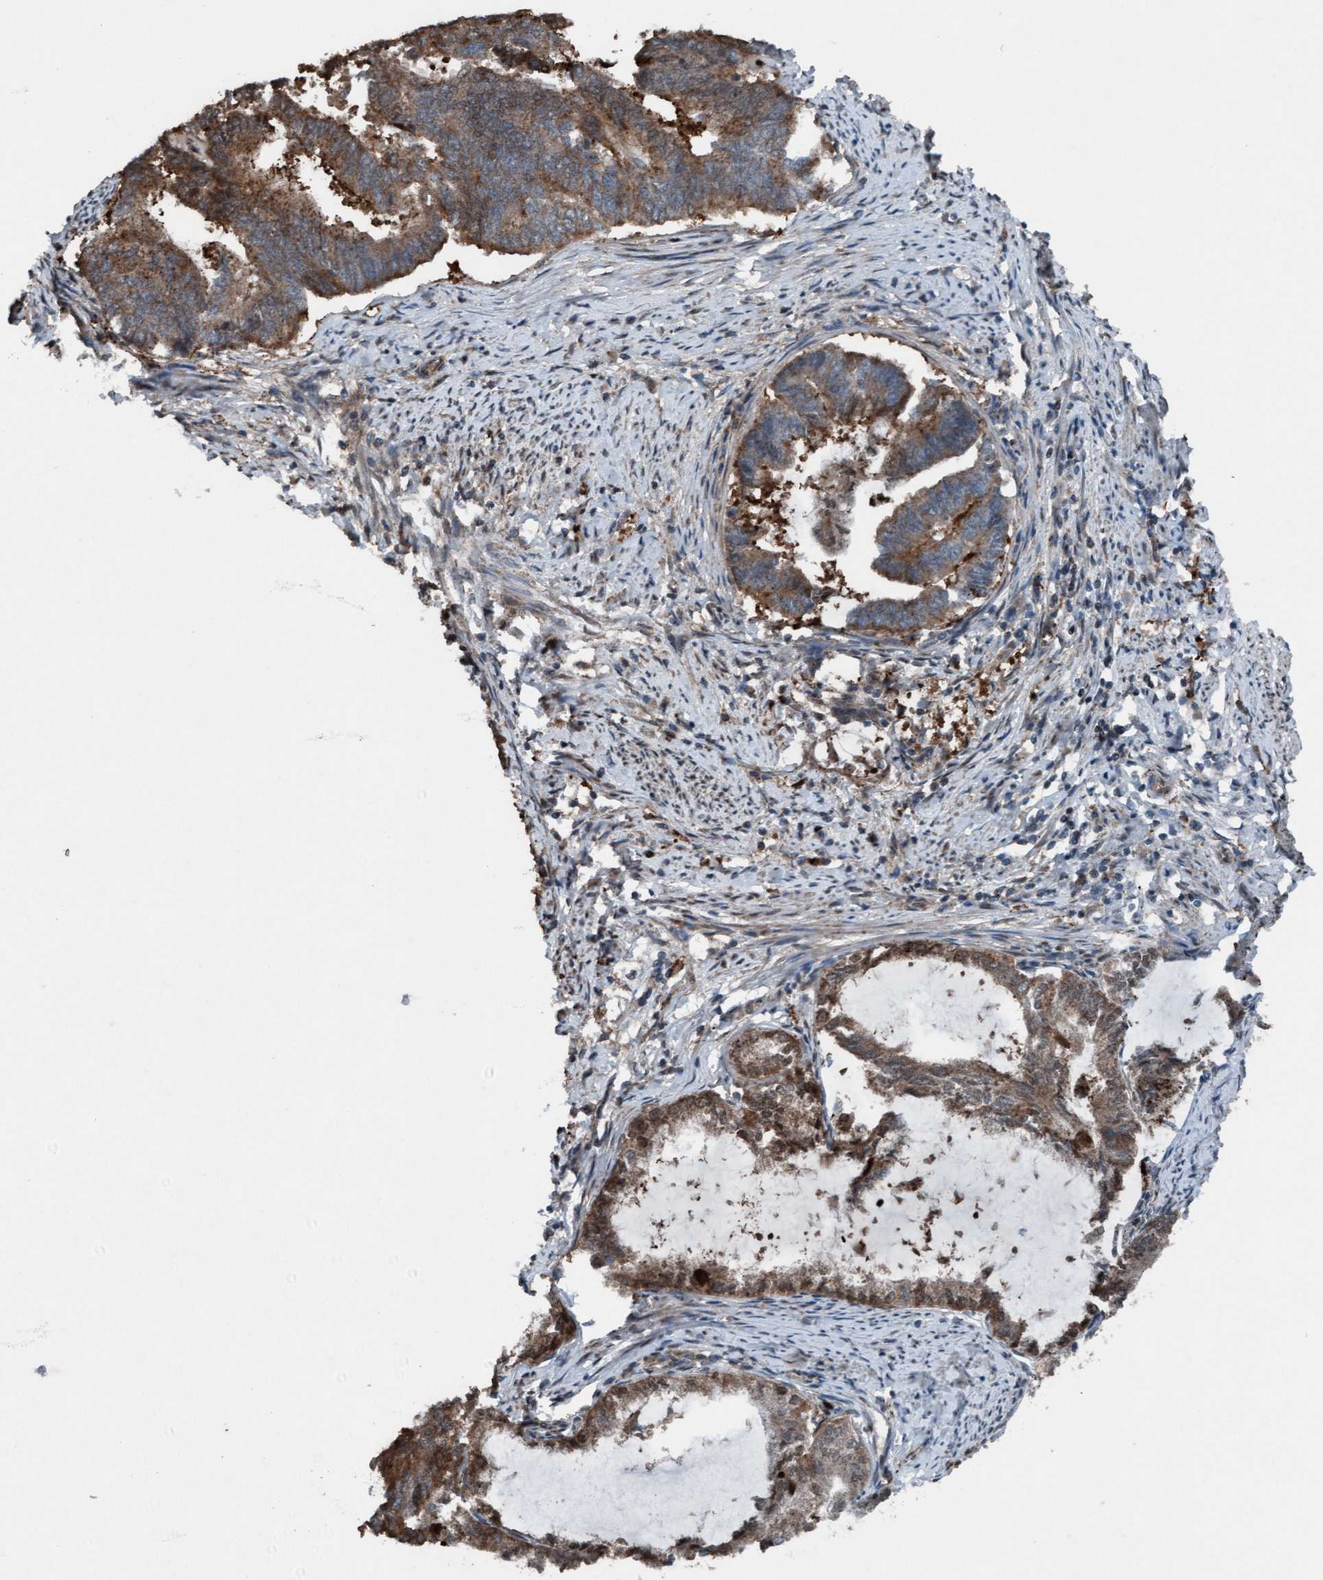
{"staining": {"intensity": "moderate", "quantity": ">75%", "location": "cytoplasmic/membranous"}, "tissue": "endometrial cancer", "cell_type": "Tumor cells", "image_type": "cancer", "snomed": [{"axis": "morphology", "description": "Adenocarcinoma, NOS"}, {"axis": "topography", "description": "Endometrium"}], "caption": "A histopathology image of human endometrial cancer (adenocarcinoma) stained for a protein exhibits moderate cytoplasmic/membranous brown staining in tumor cells.", "gene": "PLXNB2", "patient": {"sex": "female", "age": 86}}